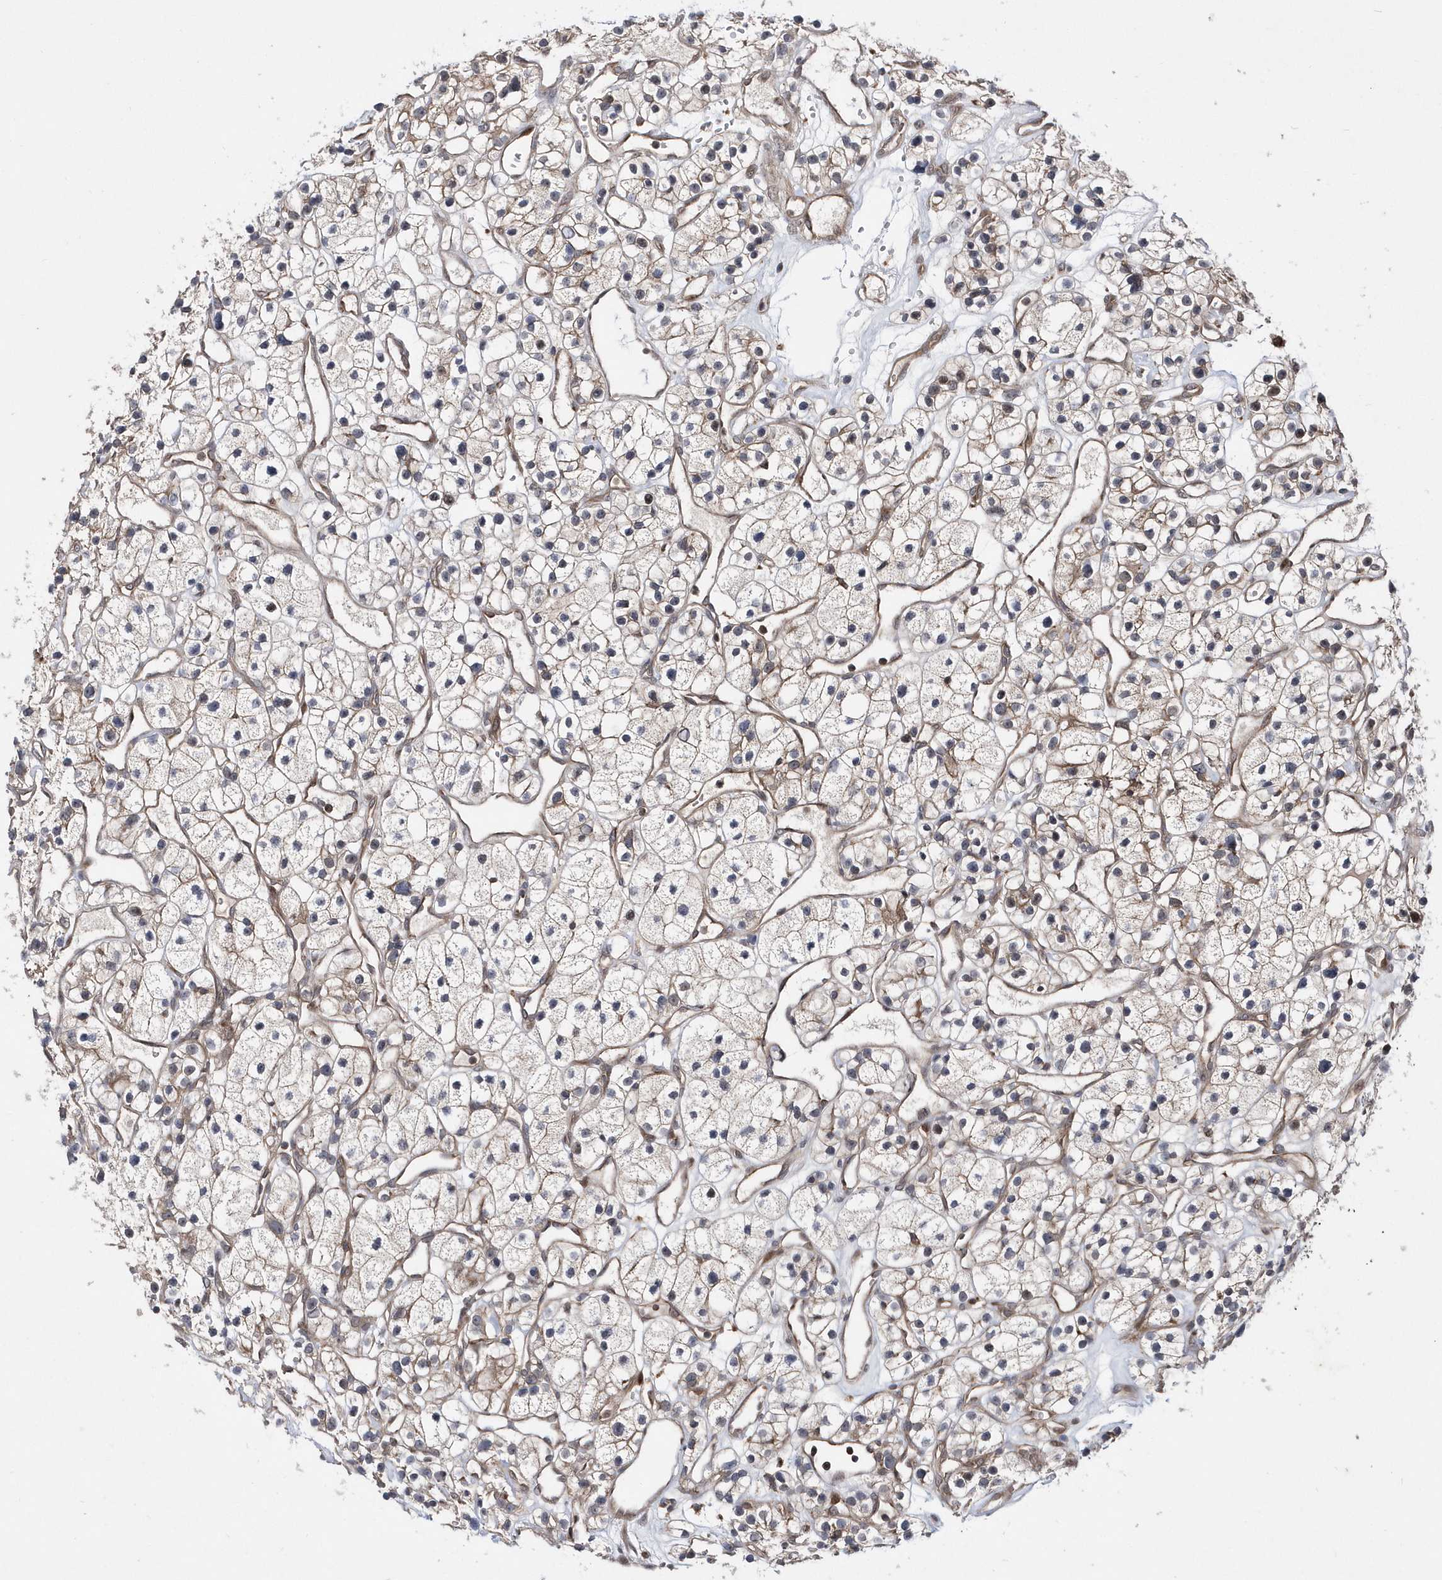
{"staining": {"intensity": "negative", "quantity": "none", "location": "none"}, "tissue": "renal cancer", "cell_type": "Tumor cells", "image_type": "cancer", "snomed": [{"axis": "morphology", "description": "Adenocarcinoma, NOS"}, {"axis": "topography", "description": "Kidney"}], "caption": "Adenocarcinoma (renal) was stained to show a protein in brown. There is no significant expression in tumor cells. (Immunohistochemistry, brightfield microscopy, high magnification).", "gene": "DALRD3", "patient": {"sex": "female", "age": 57}}